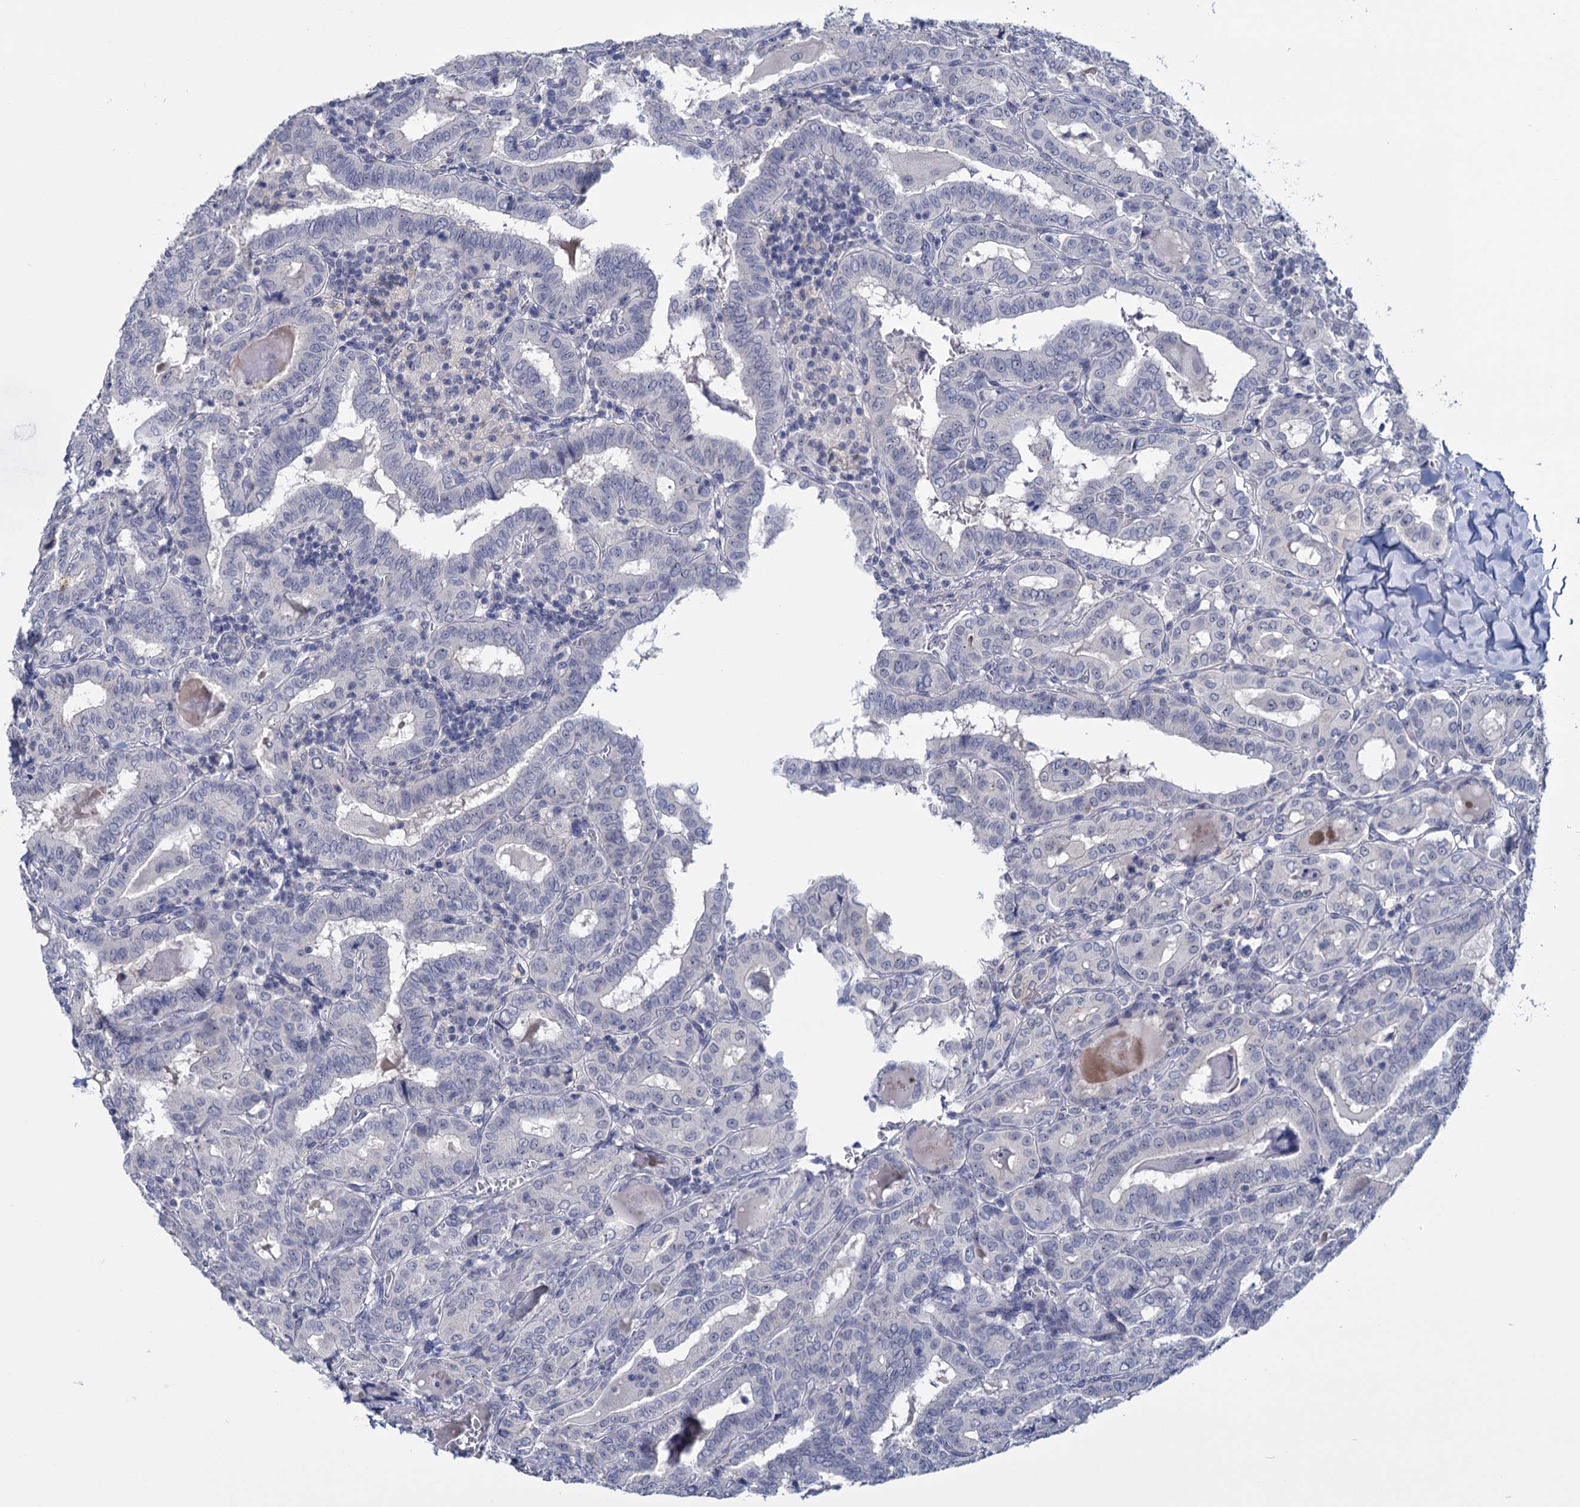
{"staining": {"intensity": "negative", "quantity": "none", "location": "none"}, "tissue": "thyroid cancer", "cell_type": "Tumor cells", "image_type": "cancer", "snomed": [{"axis": "morphology", "description": "Papillary adenocarcinoma, NOS"}, {"axis": "topography", "description": "Thyroid gland"}], "caption": "An image of human papillary adenocarcinoma (thyroid) is negative for staining in tumor cells. (Immunohistochemistry, brightfield microscopy, high magnification).", "gene": "SFN", "patient": {"sex": "female", "age": 72}}